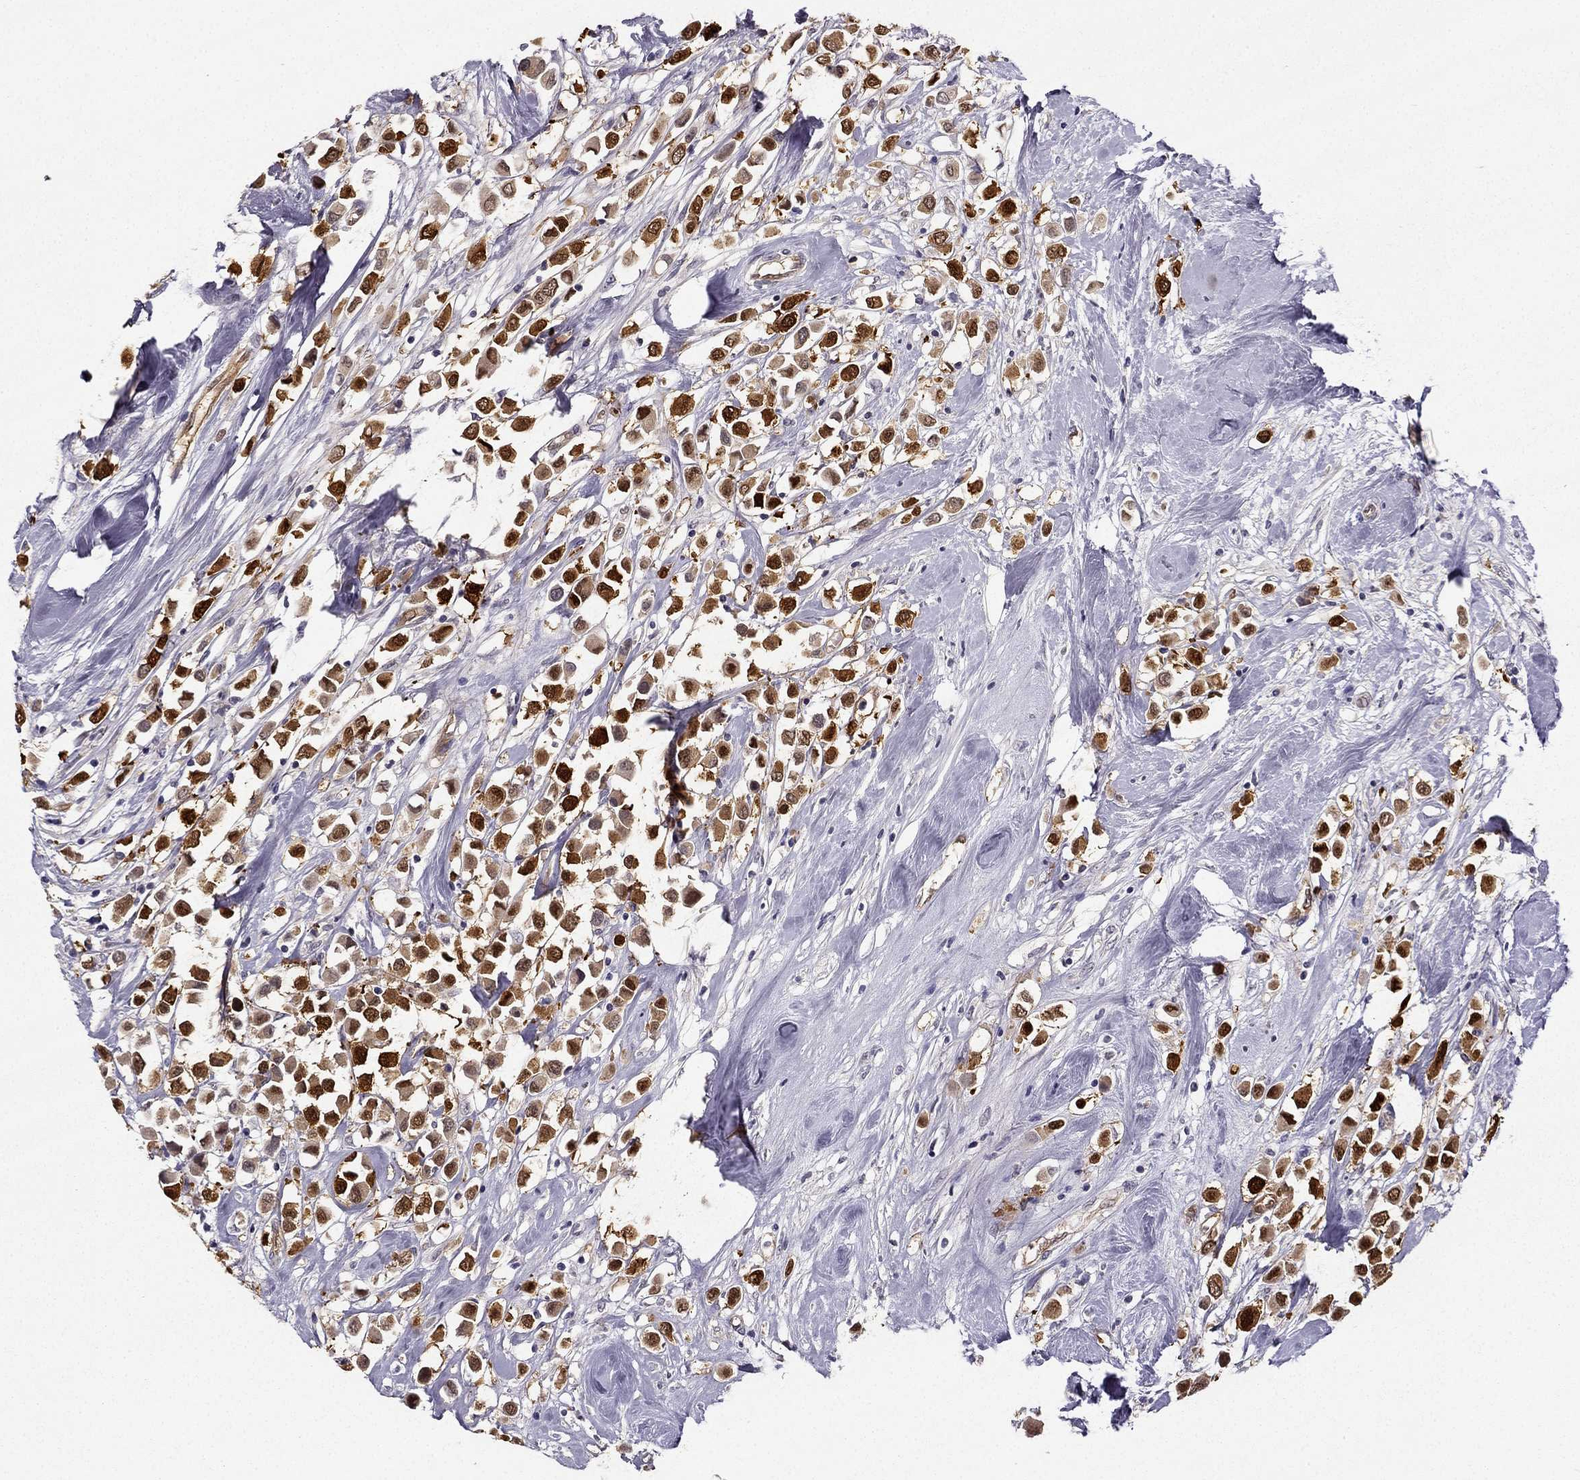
{"staining": {"intensity": "strong", "quantity": "25%-75%", "location": "cytoplasmic/membranous,nuclear"}, "tissue": "breast cancer", "cell_type": "Tumor cells", "image_type": "cancer", "snomed": [{"axis": "morphology", "description": "Duct carcinoma"}, {"axis": "topography", "description": "Breast"}], "caption": "Brown immunohistochemical staining in breast cancer exhibits strong cytoplasmic/membranous and nuclear staining in about 25%-75% of tumor cells.", "gene": "NQO1", "patient": {"sex": "female", "age": 61}}